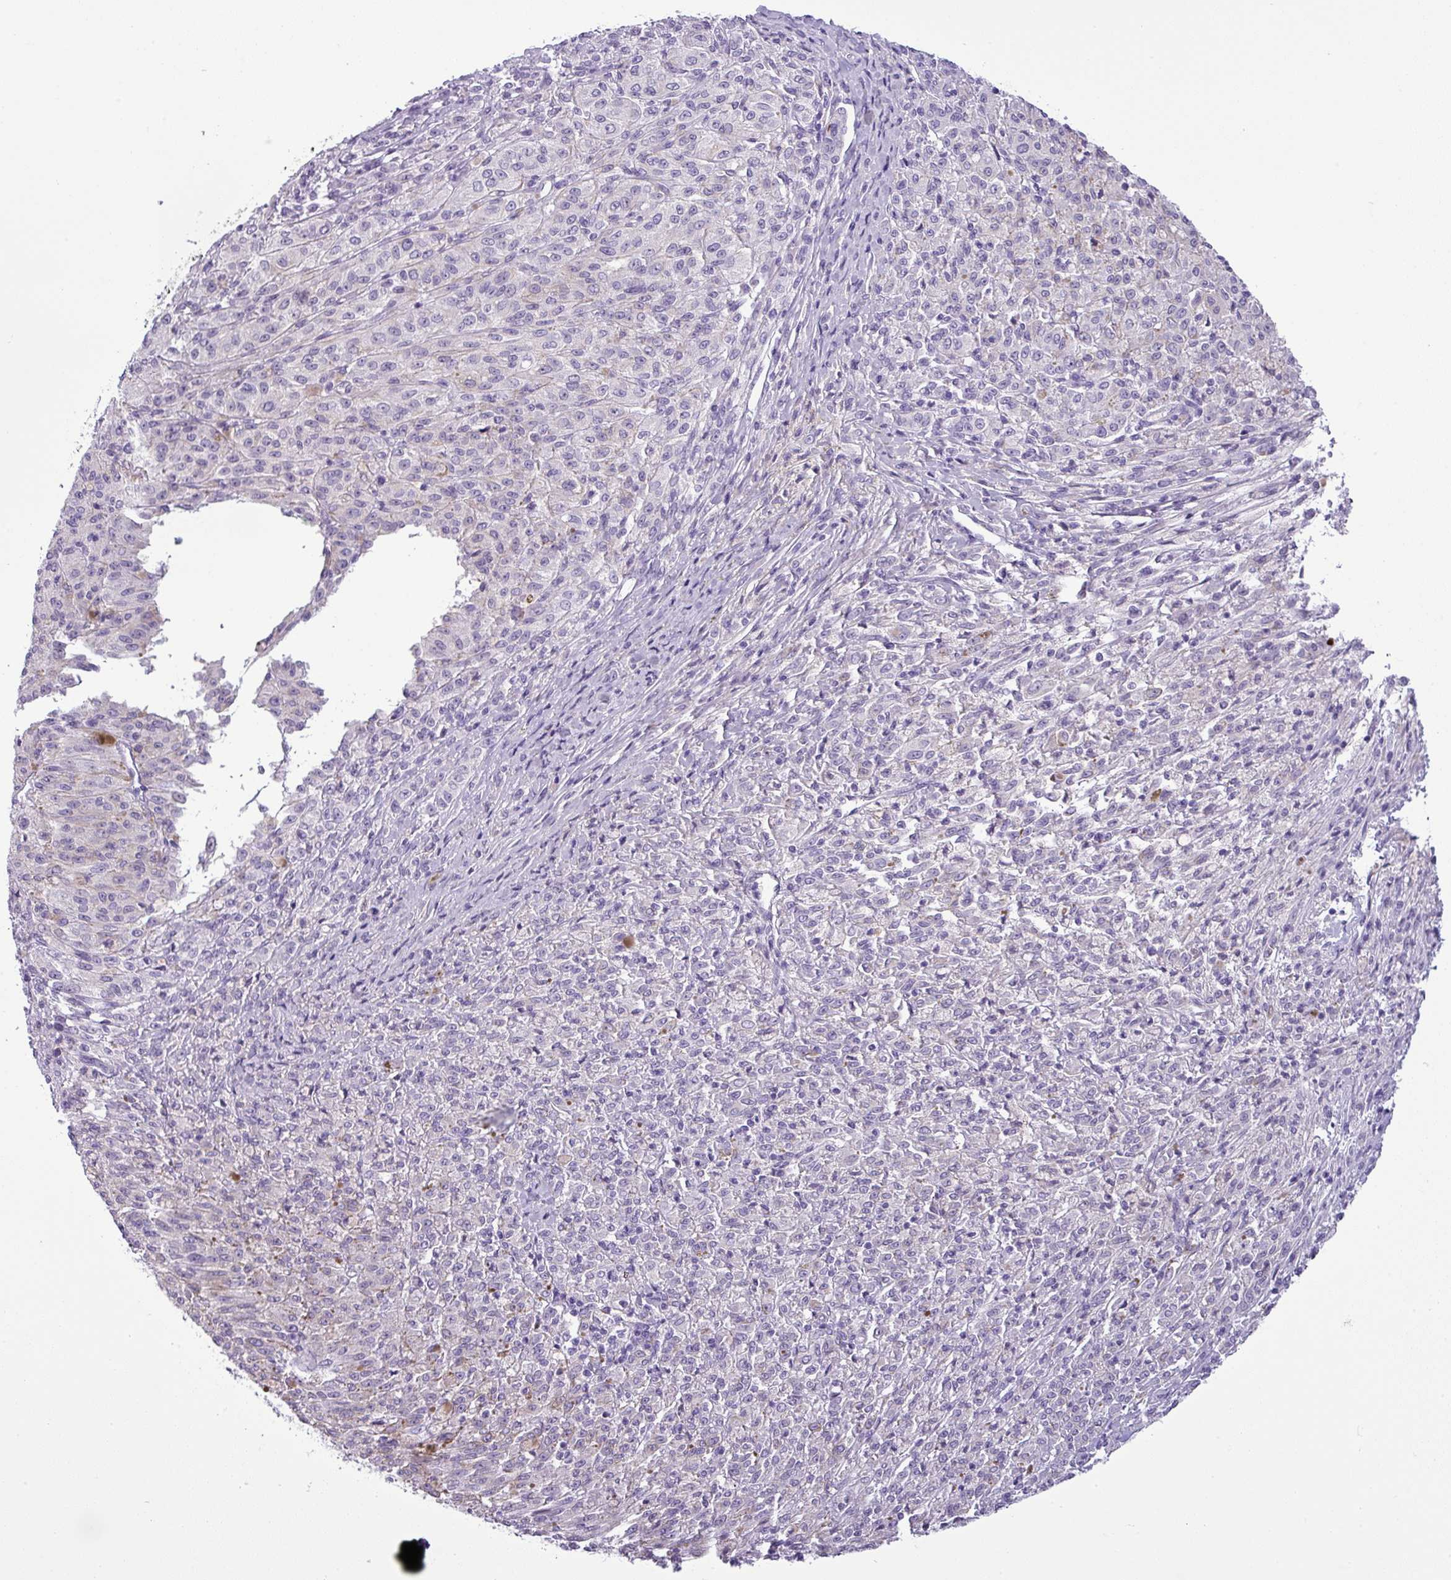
{"staining": {"intensity": "negative", "quantity": "none", "location": "none"}, "tissue": "melanoma", "cell_type": "Tumor cells", "image_type": "cancer", "snomed": [{"axis": "morphology", "description": "Malignant melanoma, NOS"}, {"axis": "topography", "description": "Skin"}], "caption": "Melanoma stained for a protein using immunohistochemistry (IHC) displays no positivity tumor cells.", "gene": "CDH16", "patient": {"sex": "female", "age": 52}}